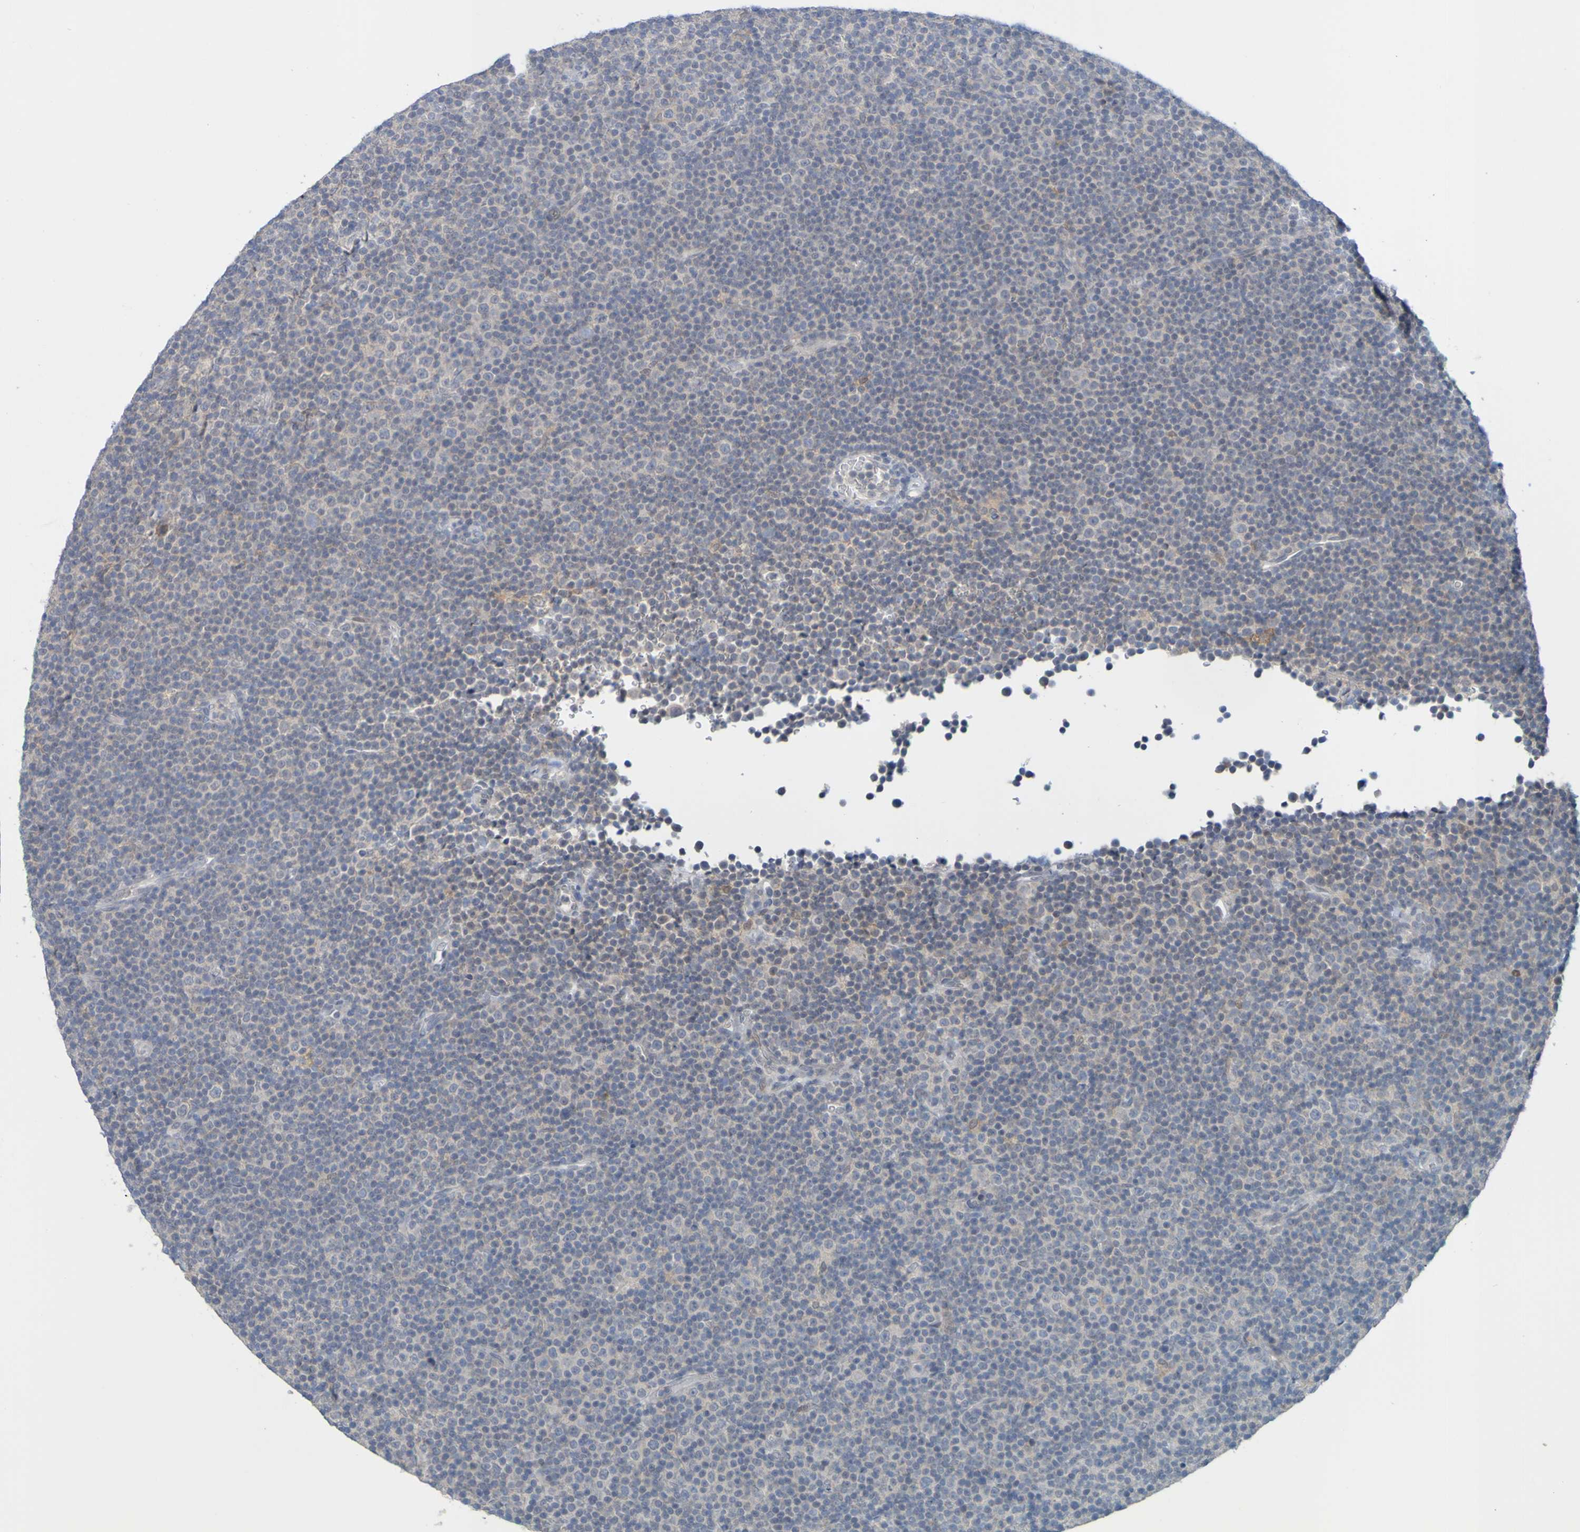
{"staining": {"intensity": "negative", "quantity": "none", "location": "none"}, "tissue": "lymphoma", "cell_type": "Tumor cells", "image_type": "cancer", "snomed": [{"axis": "morphology", "description": "Malignant lymphoma, non-Hodgkin's type, Low grade"}, {"axis": "topography", "description": "Lymph node"}], "caption": "A high-resolution photomicrograph shows immunohistochemistry staining of low-grade malignant lymphoma, non-Hodgkin's type, which displays no significant staining in tumor cells. (Brightfield microscopy of DAB (3,3'-diaminobenzidine) immunohistochemistry (IHC) at high magnification).", "gene": "LILRB5", "patient": {"sex": "female", "age": 67}}